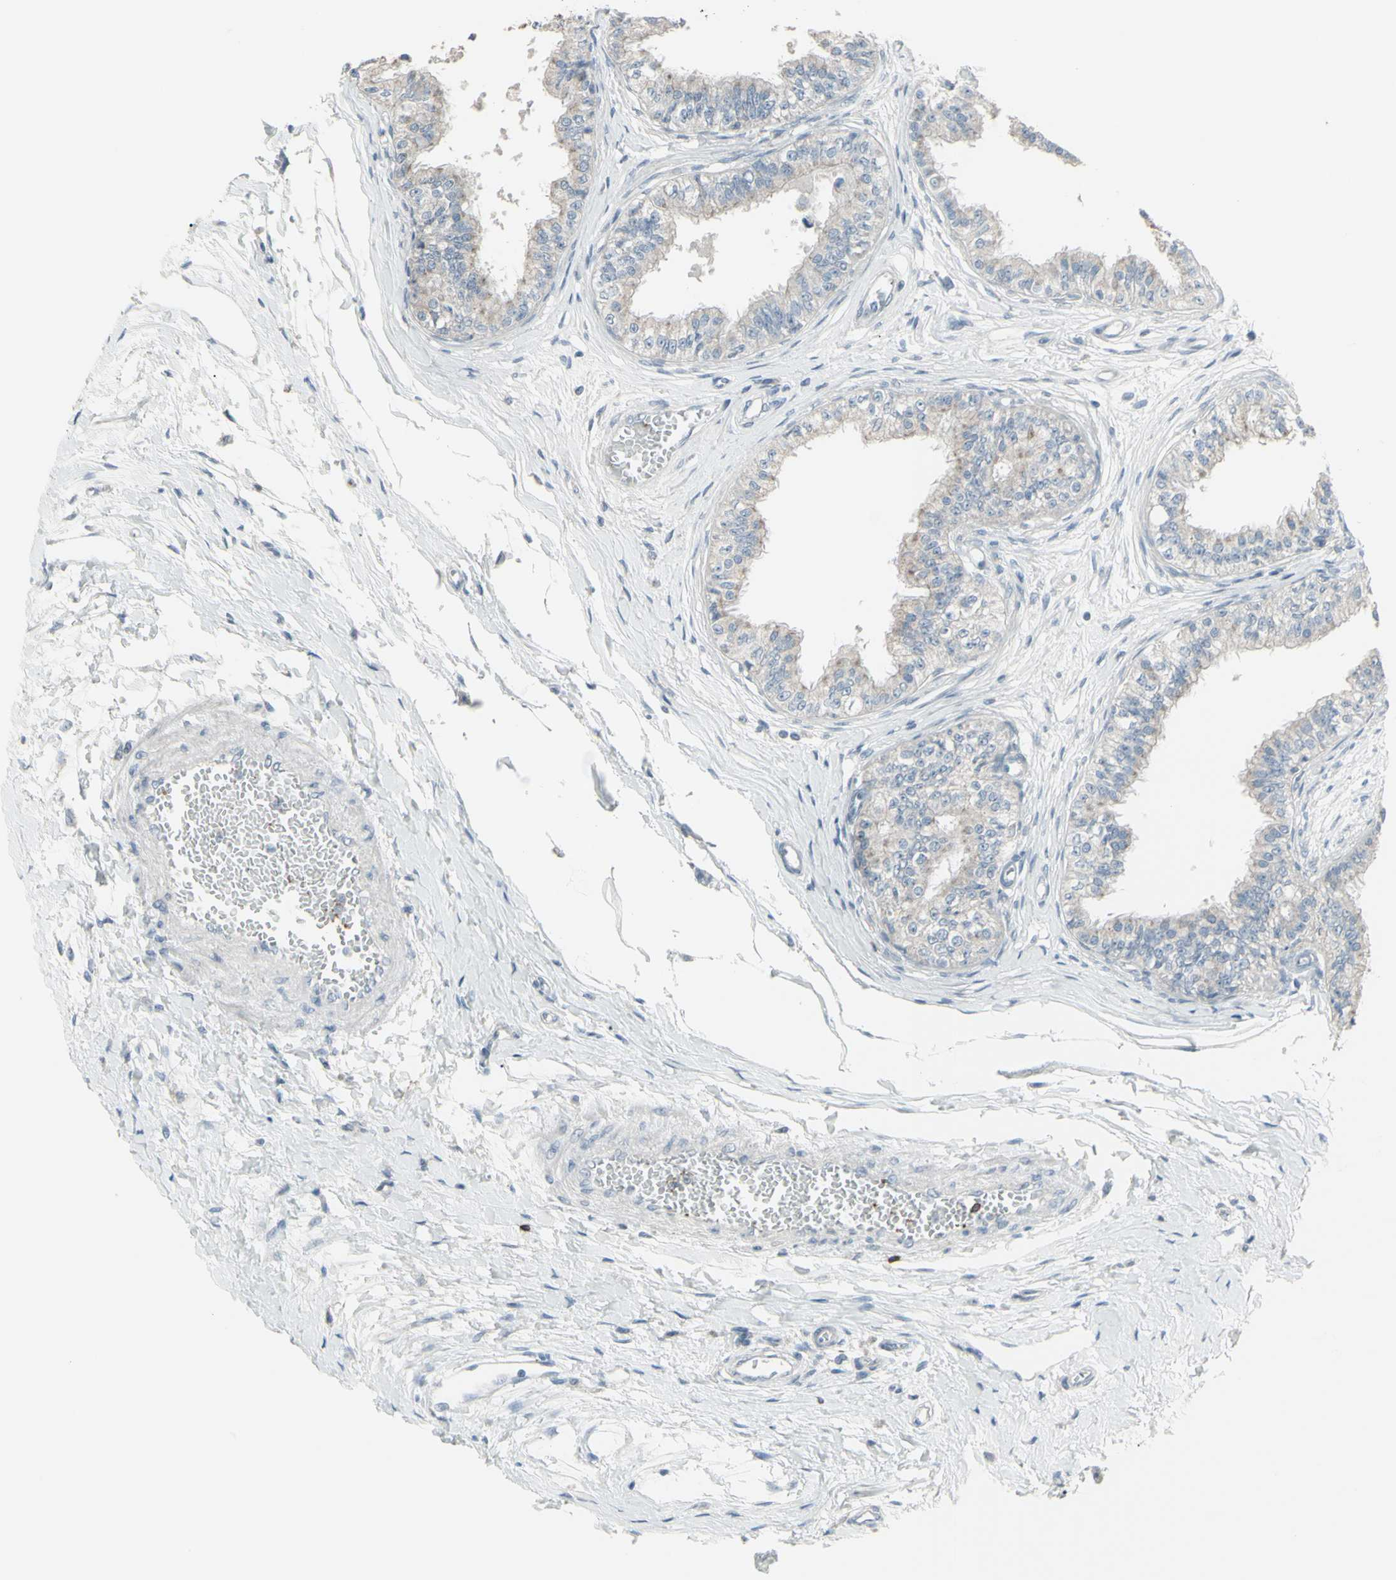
{"staining": {"intensity": "weak", "quantity": ">75%", "location": "cytoplasmic/membranous"}, "tissue": "epididymis", "cell_type": "Glandular cells", "image_type": "normal", "snomed": [{"axis": "morphology", "description": "Normal tissue, NOS"}, {"axis": "morphology", "description": "Adenocarcinoma, metastatic, NOS"}, {"axis": "topography", "description": "Testis"}, {"axis": "topography", "description": "Epididymis"}], "caption": "Glandular cells show low levels of weak cytoplasmic/membranous staining in about >75% of cells in normal epididymis. (IHC, brightfield microscopy, high magnification).", "gene": "CD79B", "patient": {"sex": "male", "age": 26}}